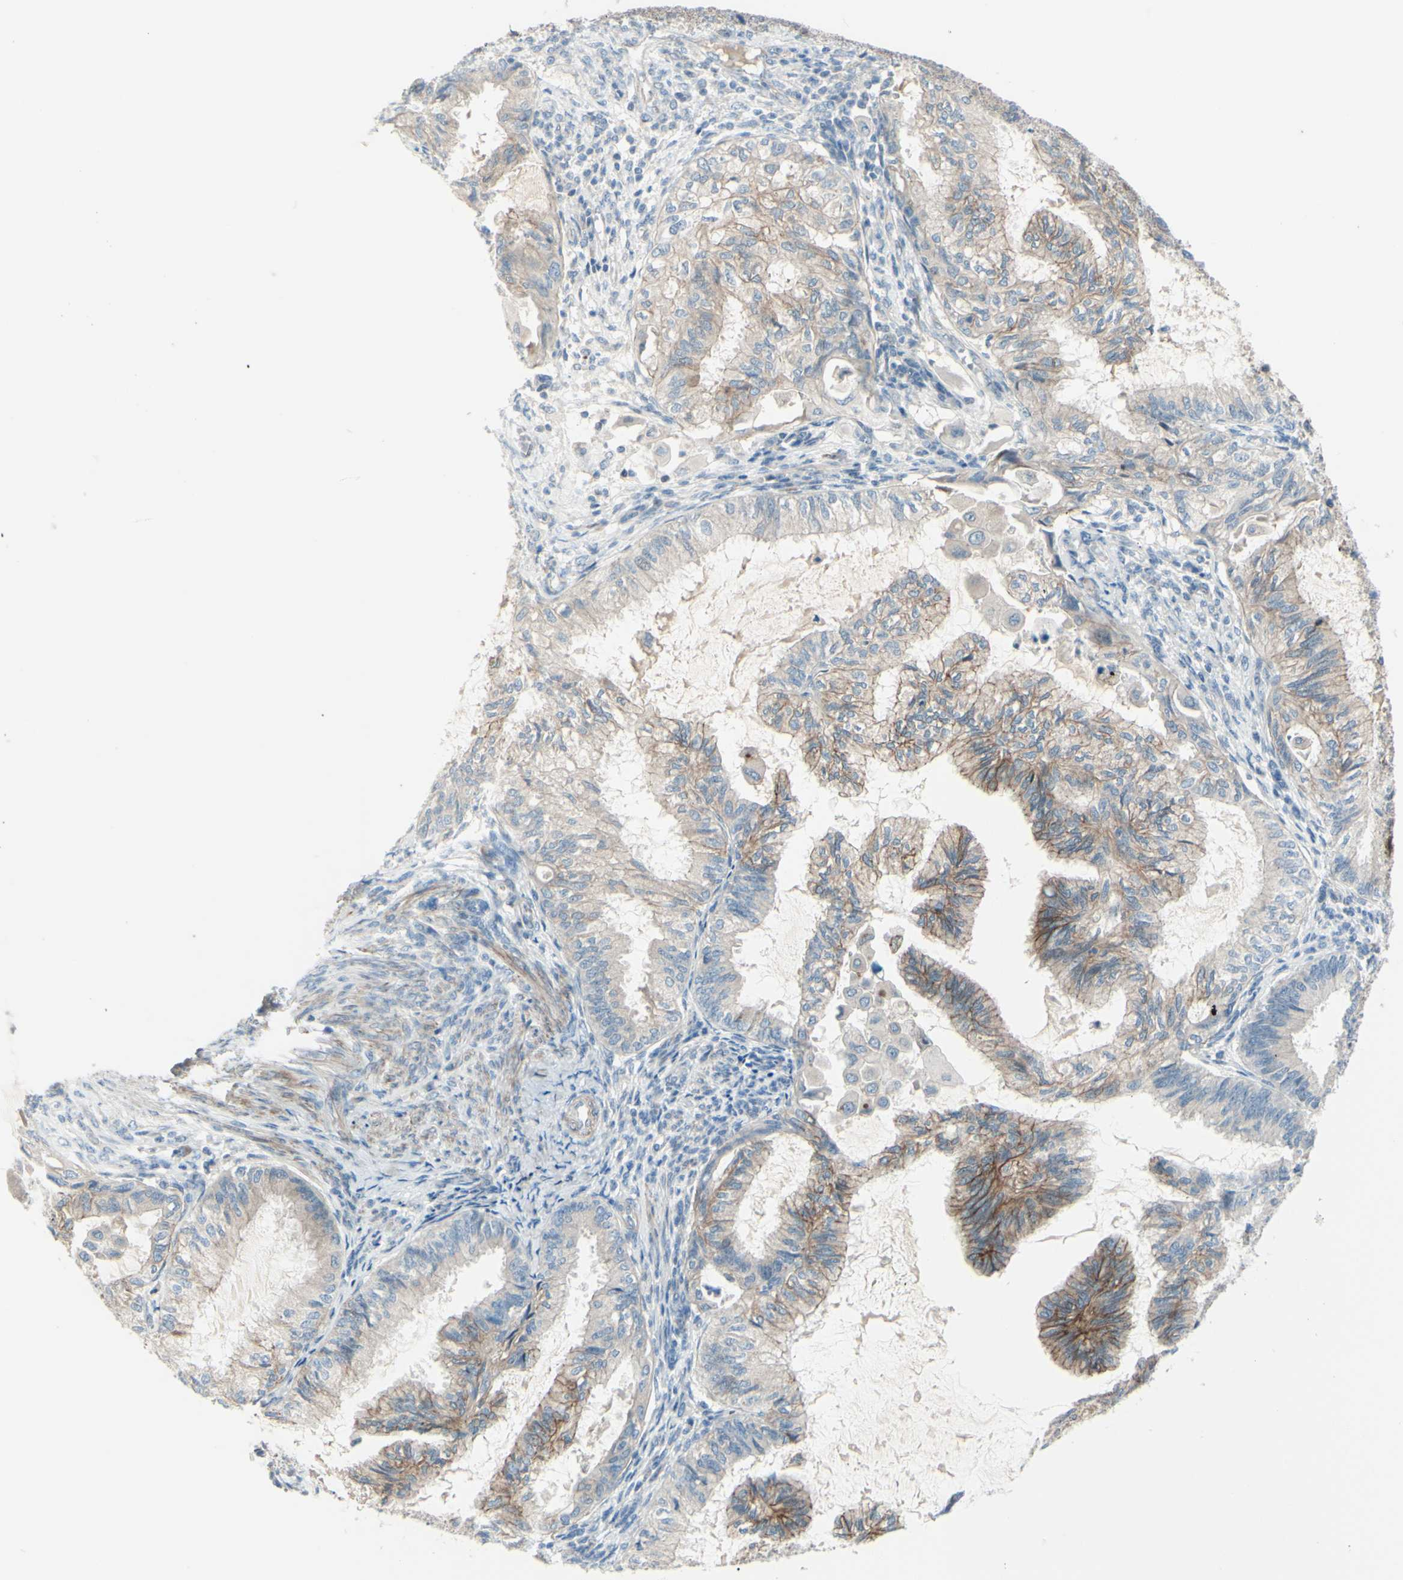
{"staining": {"intensity": "moderate", "quantity": ">75%", "location": "cytoplasmic/membranous"}, "tissue": "cervical cancer", "cell_type": "Tumor cells", "image_type": "cancer", "snomed": [{"axis": "morphology", "description": "Normal tissue, NOS"}, {"axis": "morphology", "description": "Adenocarcinoma, NOS"}, {"axis": "topography", "description": "Cervix"}, {"axis": "topography", "description": "Endometrium"}], "caption": "Protein analysis of adenocarcinoma (cervical) tissue shows moderate cytoplasmic/membranous staining in approximately >75% of tumor cells.", "gene": "LRRK1", "patient": {"sex": "female", "age": 86}}